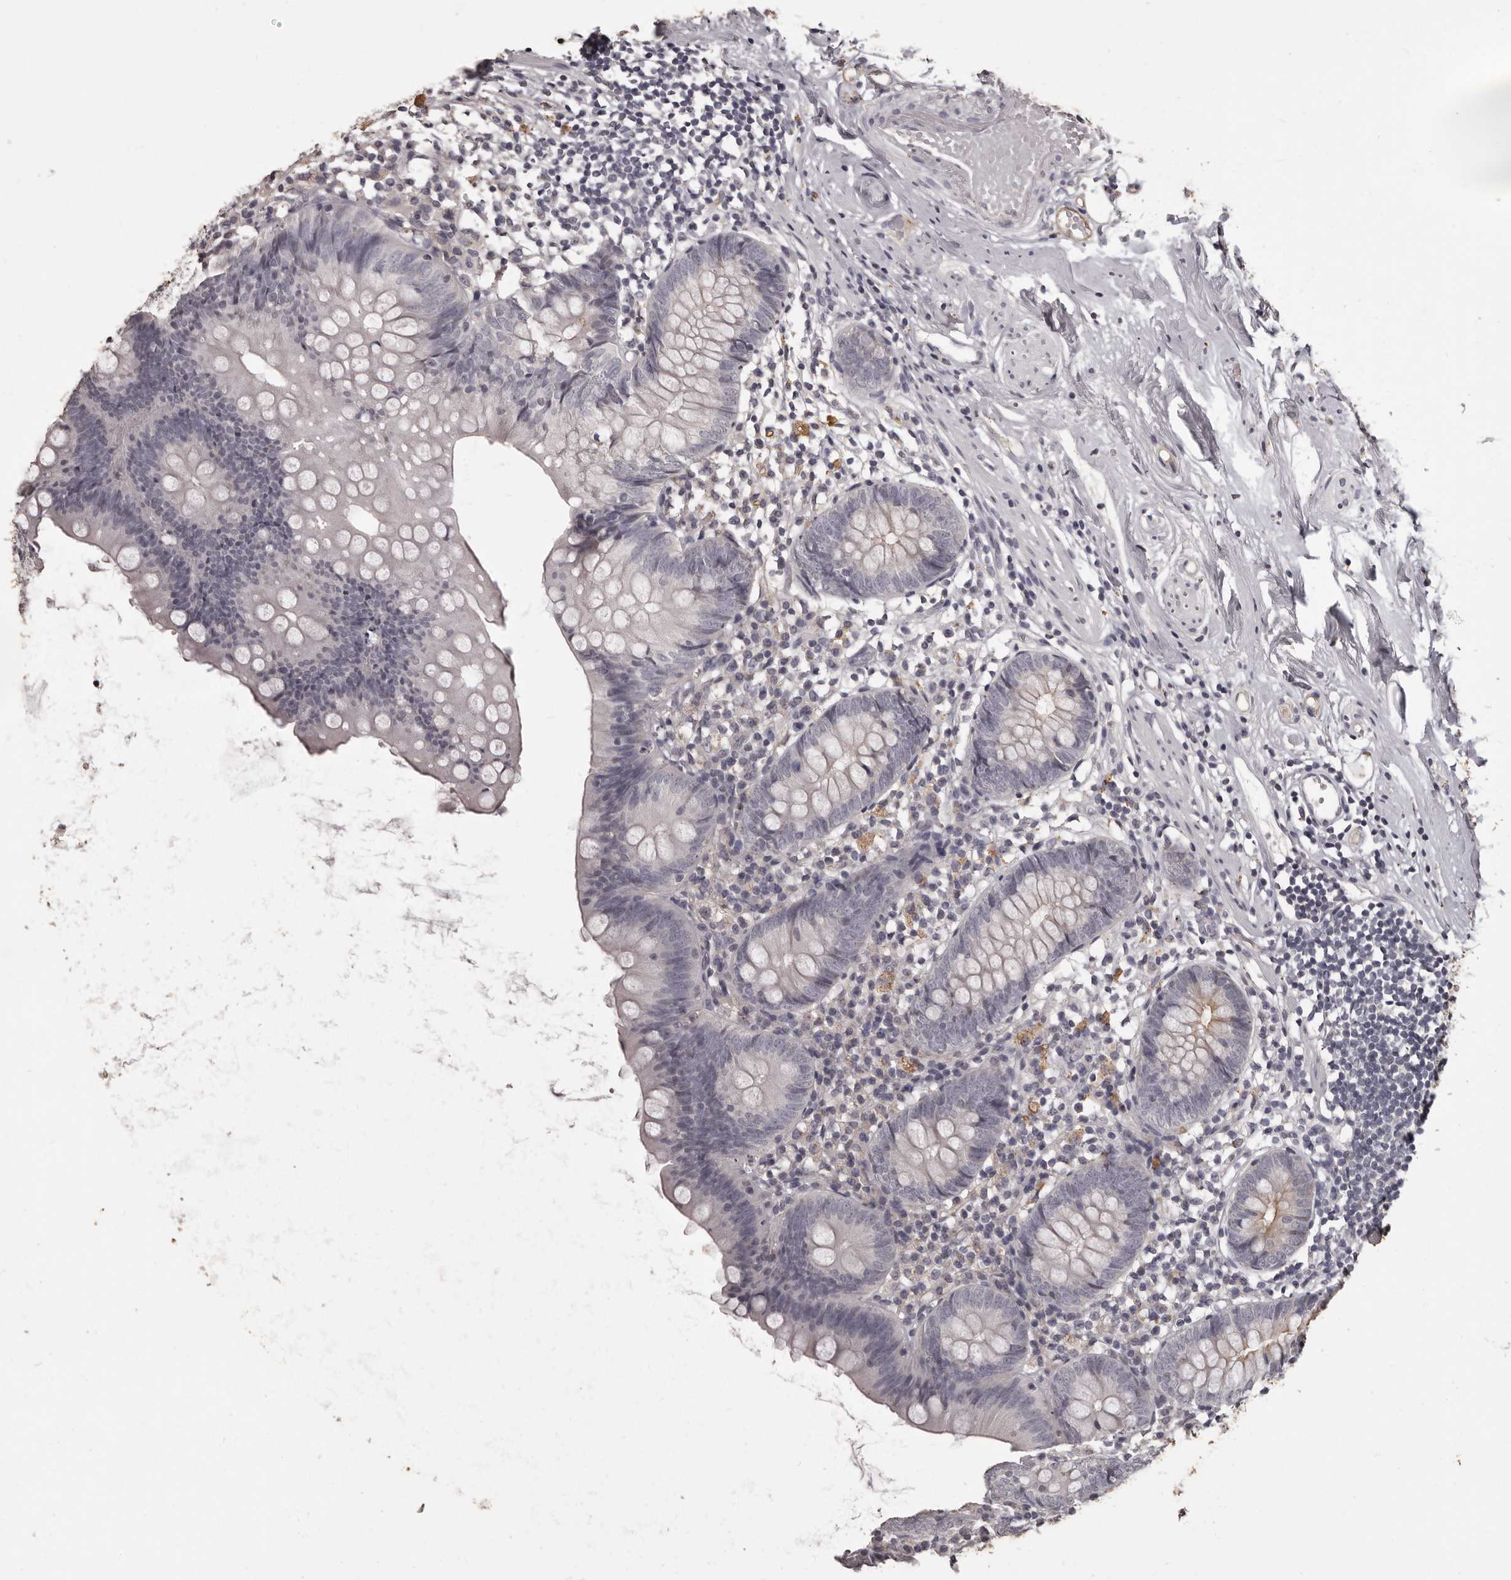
{"staining": {"intensity": "moderate", "quantity": "<25%", "location": "cytoplasmic/membranous"}, "tissue": "appendix", "cell_type": "Glandular cells", "image_type": "normal", "snomed": [{"axis": "morphology", "description": "Normal tissue, NOS"}, {"axis": "topography", "description": "Appendix"}], "caption": "Immunohistochemistry (IHC) image of unremarkable appendix stained for a protein (brown), which shows low levels of moderate cytoplasmic/membranous staining in approximately <25% of glandular cells.", "gene": "GPR78", "patient": {"sex": "female", "age": 62}}